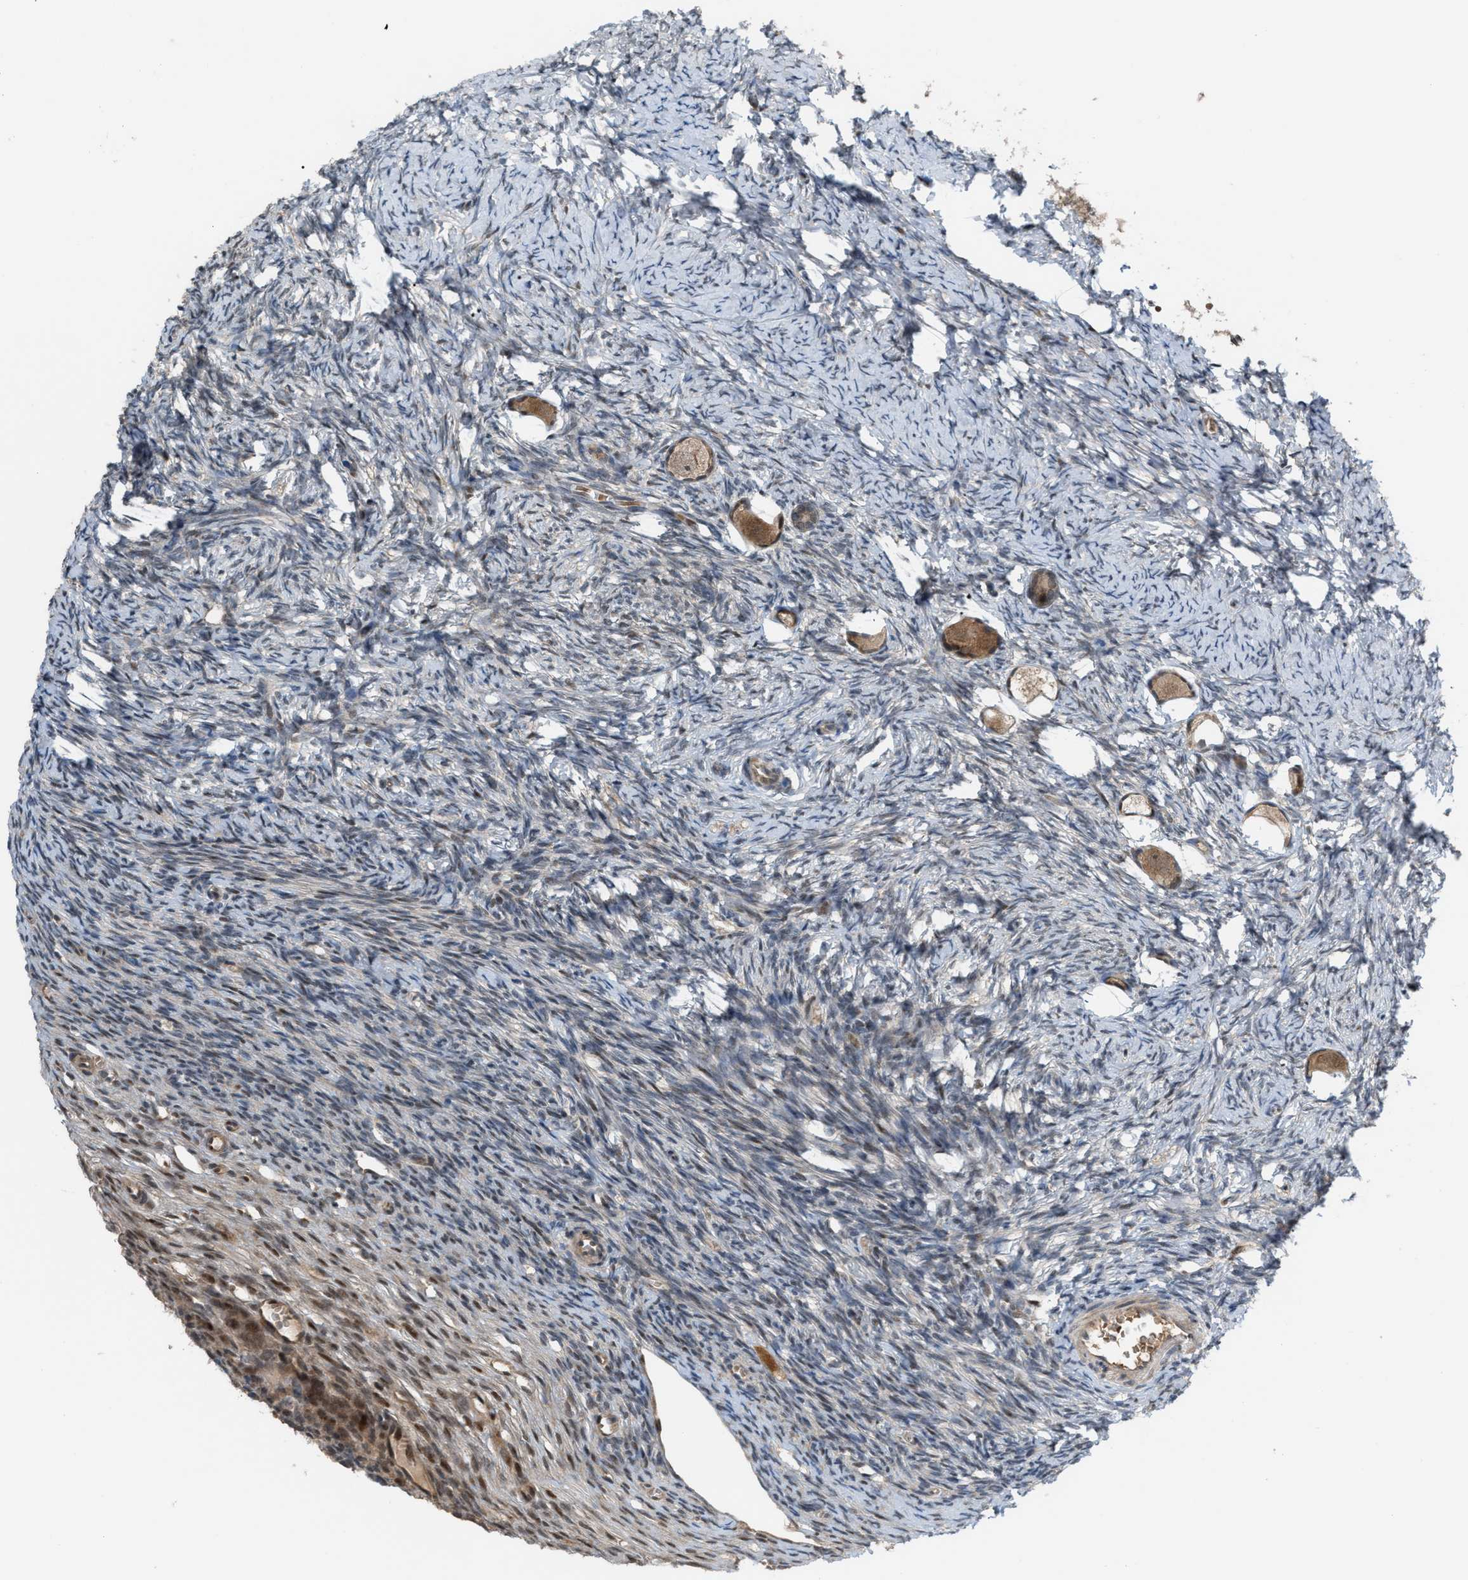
{"staining": {"intensity": "moderate", "quantity": ">75%", "location": "cytoplasmic/membranous"}, "tissue": "ovary", "cell_type": "Follicle cells", "image_type": "normal", "snomed": [{"axis": "morphology", "description": "Normal tissue, NOS"}, {"axis": "topography", "description": "Ovary"}], "caption": "Protein expression analysis of normal human ovary reveals moderate cytoplasmic/membranous expression in approximately >75% of follicle cells. The protein is shown in brown color, while the nuclei are stained blue.", "gene": "RFFL", "patient": {"sex": "female", "age": 27}}